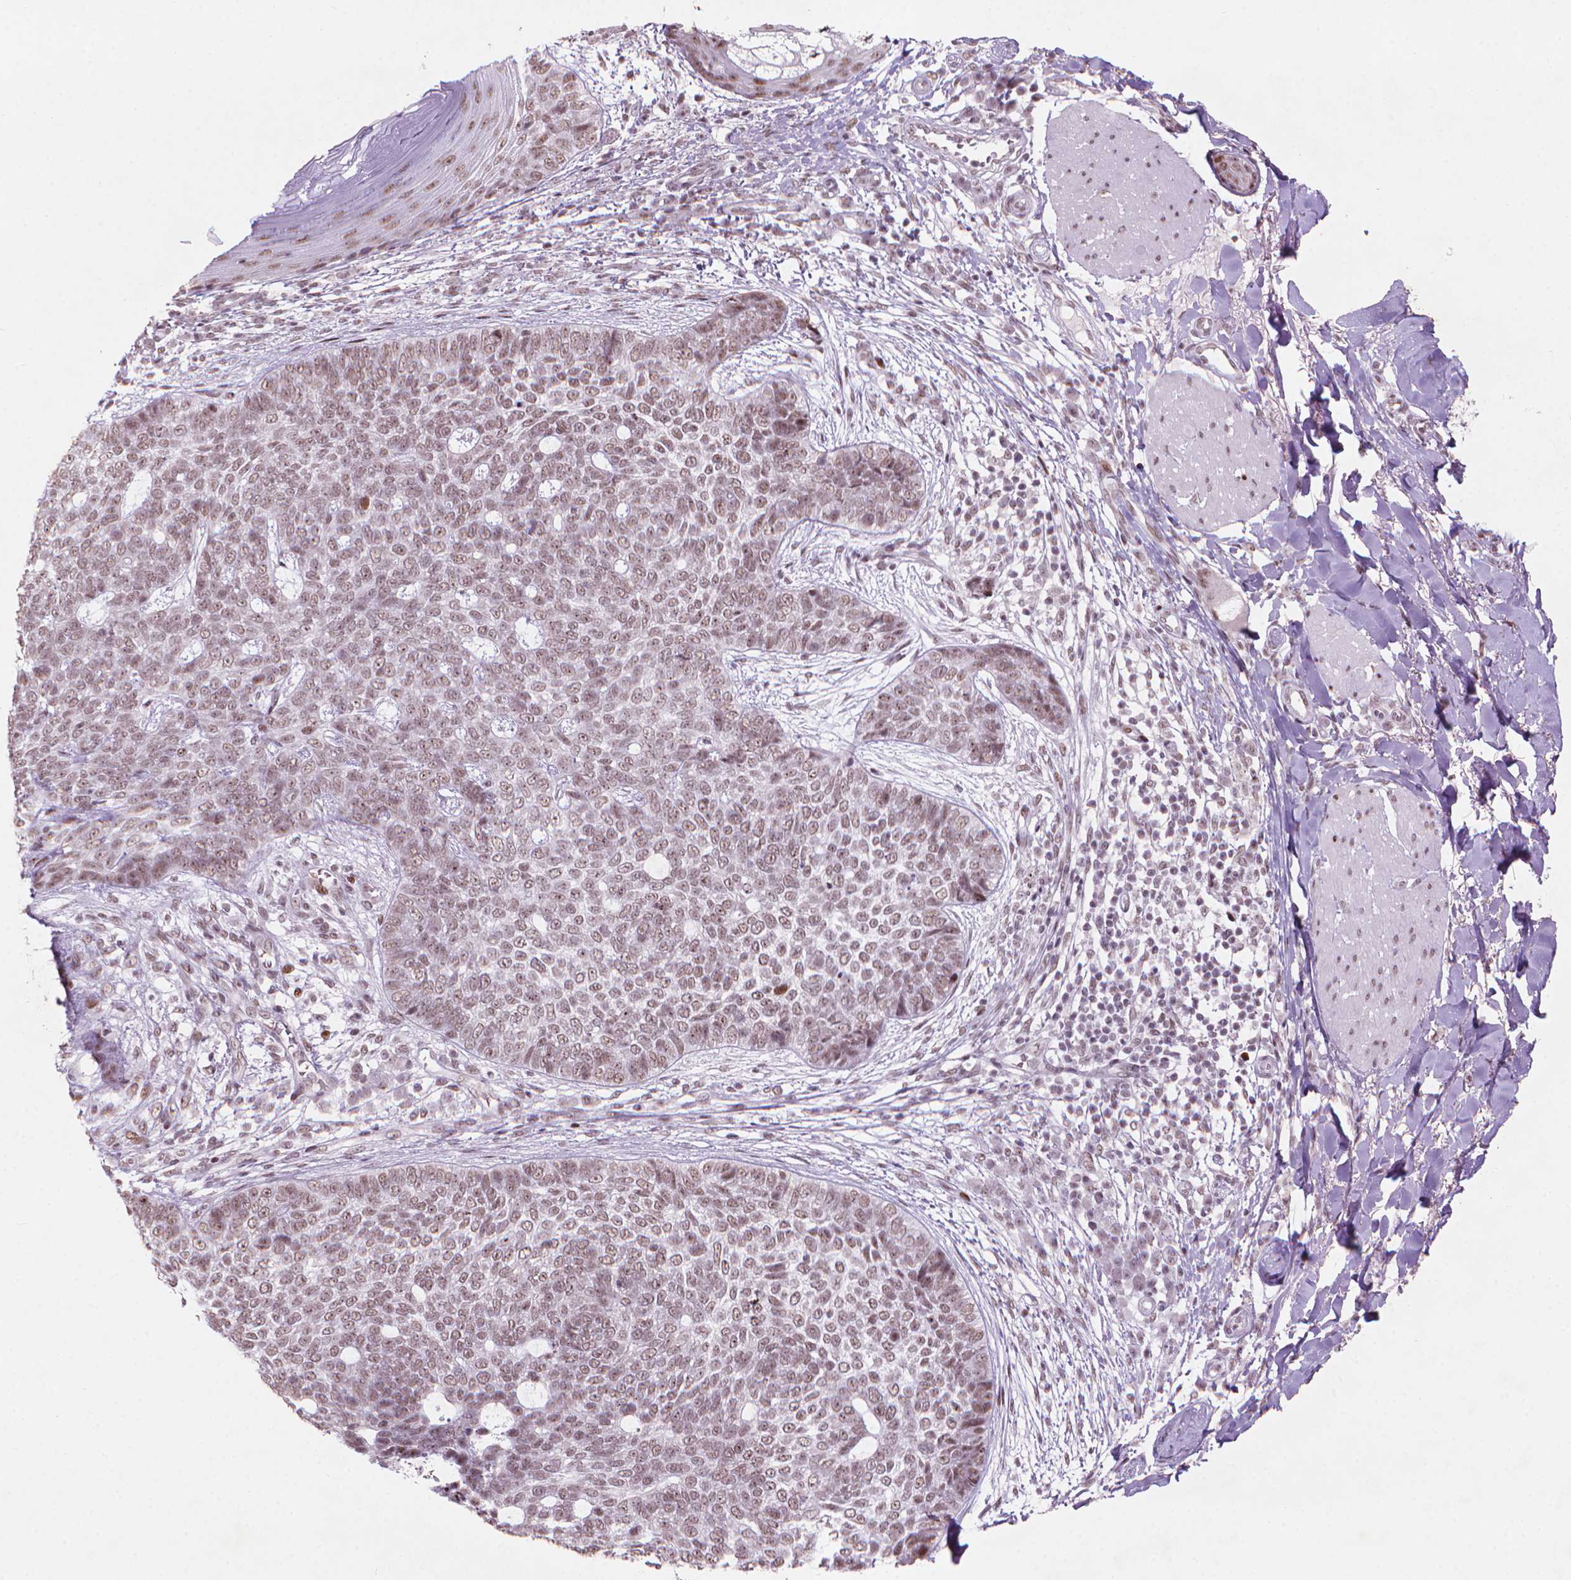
{"staining": {"intensity": "weak", "quantity": ">75%", "location": "nuclear"}, "tissue": "skin cancer", "cell_type": "Tumor cells", "image_type": "cancer", "snomed": [{"axis": "morphology", "description": "Basal cell carcinoma"}, {"axis": "topography", "description": "Skin"}], "caption": "A low amount of weak nuclear staining is identified in about >75% of tumor cells in skin basal cell carcinoma tissue. The staining was performed using DAB (3,3'-diaminobenzidine), with brown indicating positive protein expression. Nuclei are stained blue with hematoxylin.", "gene": "HES7", "patient": {"sex": "female", "age": 69}}